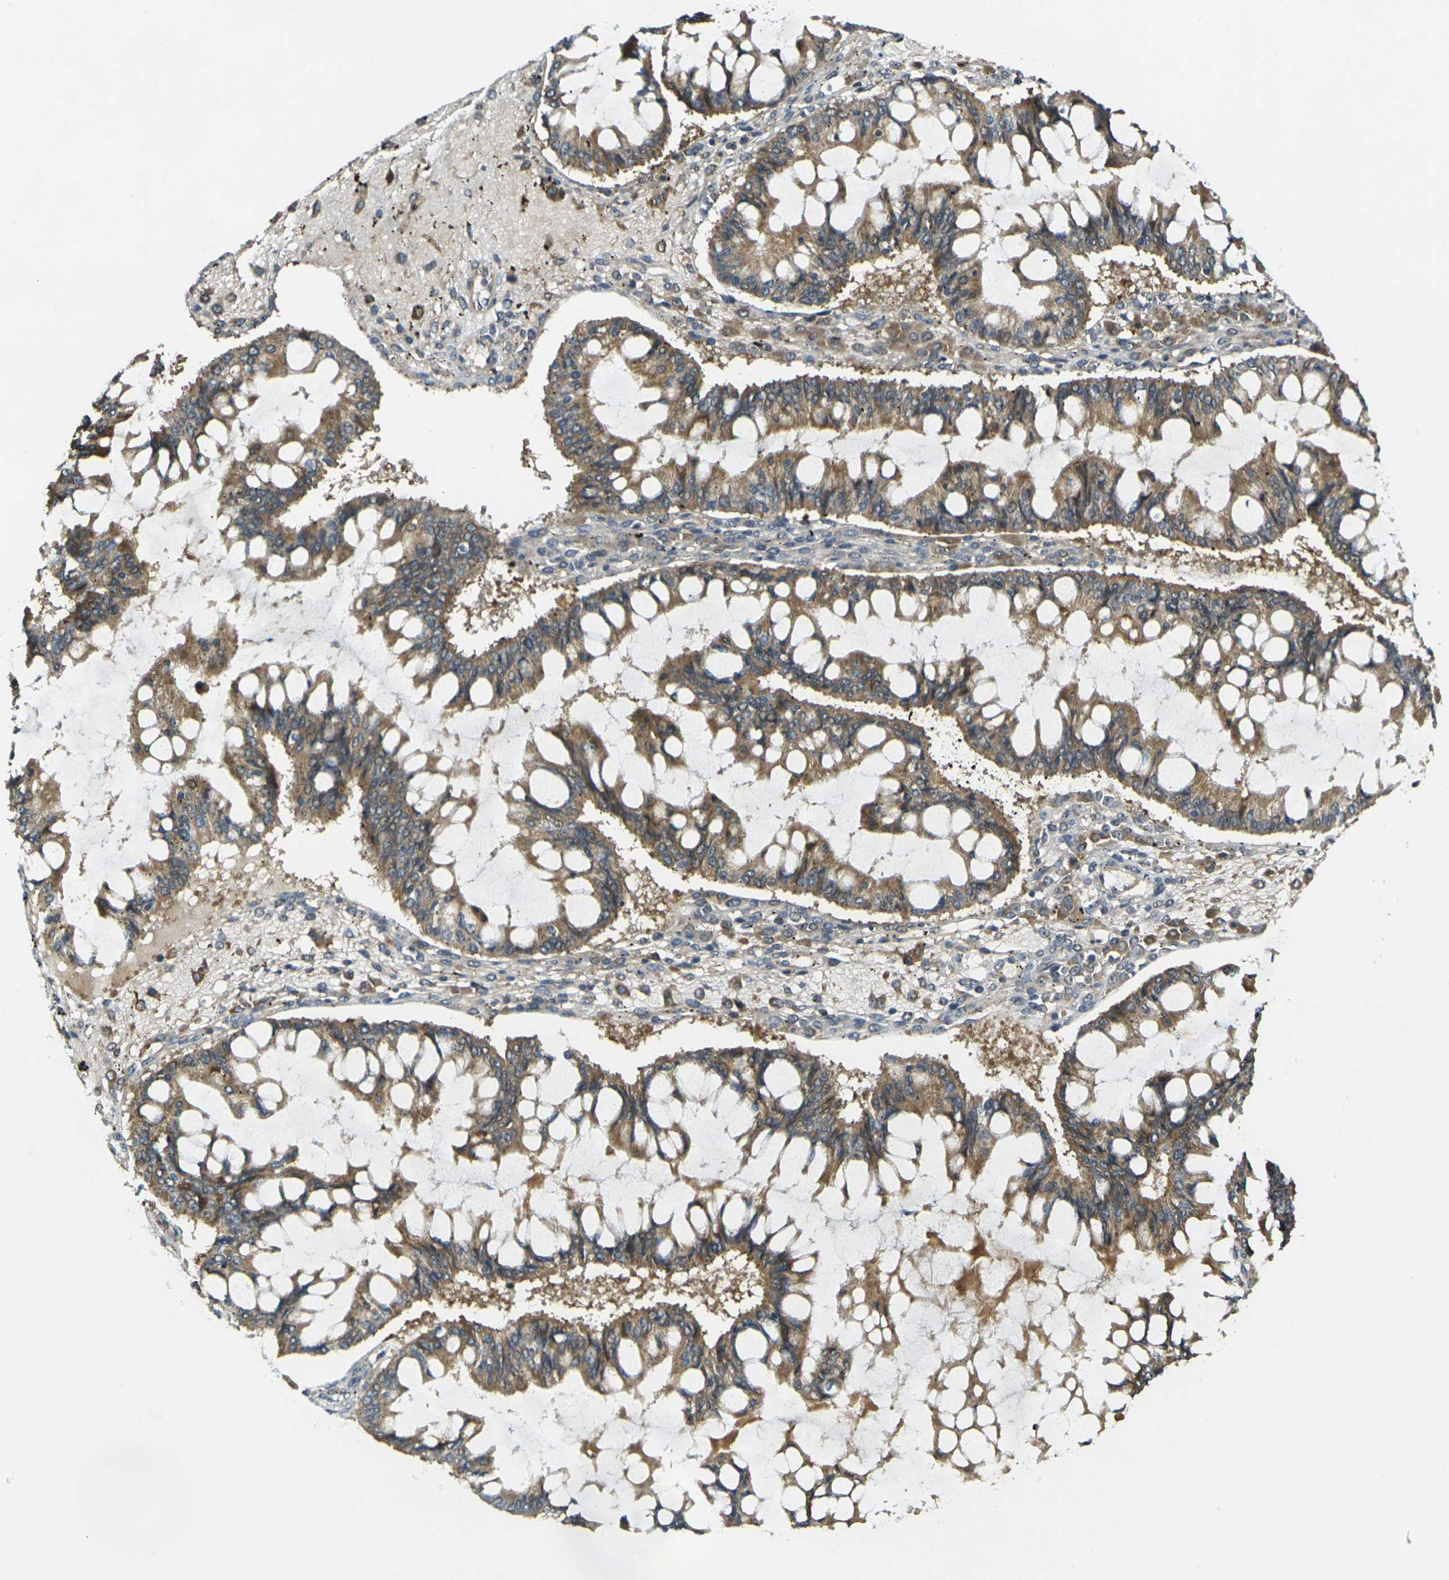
{"staining": {"intensity": "moderate", "quantity": ">75%", "location": "cytoplasmic/membranous"}, "tissue": "ovarian cancer", "cell_type": "Tumor cells", "image_type": "cancer", "snomed": [{"axis": "morphology", "description": "Cystadenocarcinoma, mucinous, NOS"}, {"axis": "topography", "description": "Ovary"}], "caption": "Immunohistochemical staining of human ovarian cancer shows medium levels of moderate cytoplasmic/membranous protein positivity in about >75% of tumor cells.", "gene": "GNA12", "patient": {"sex": "female", "age": 73}}